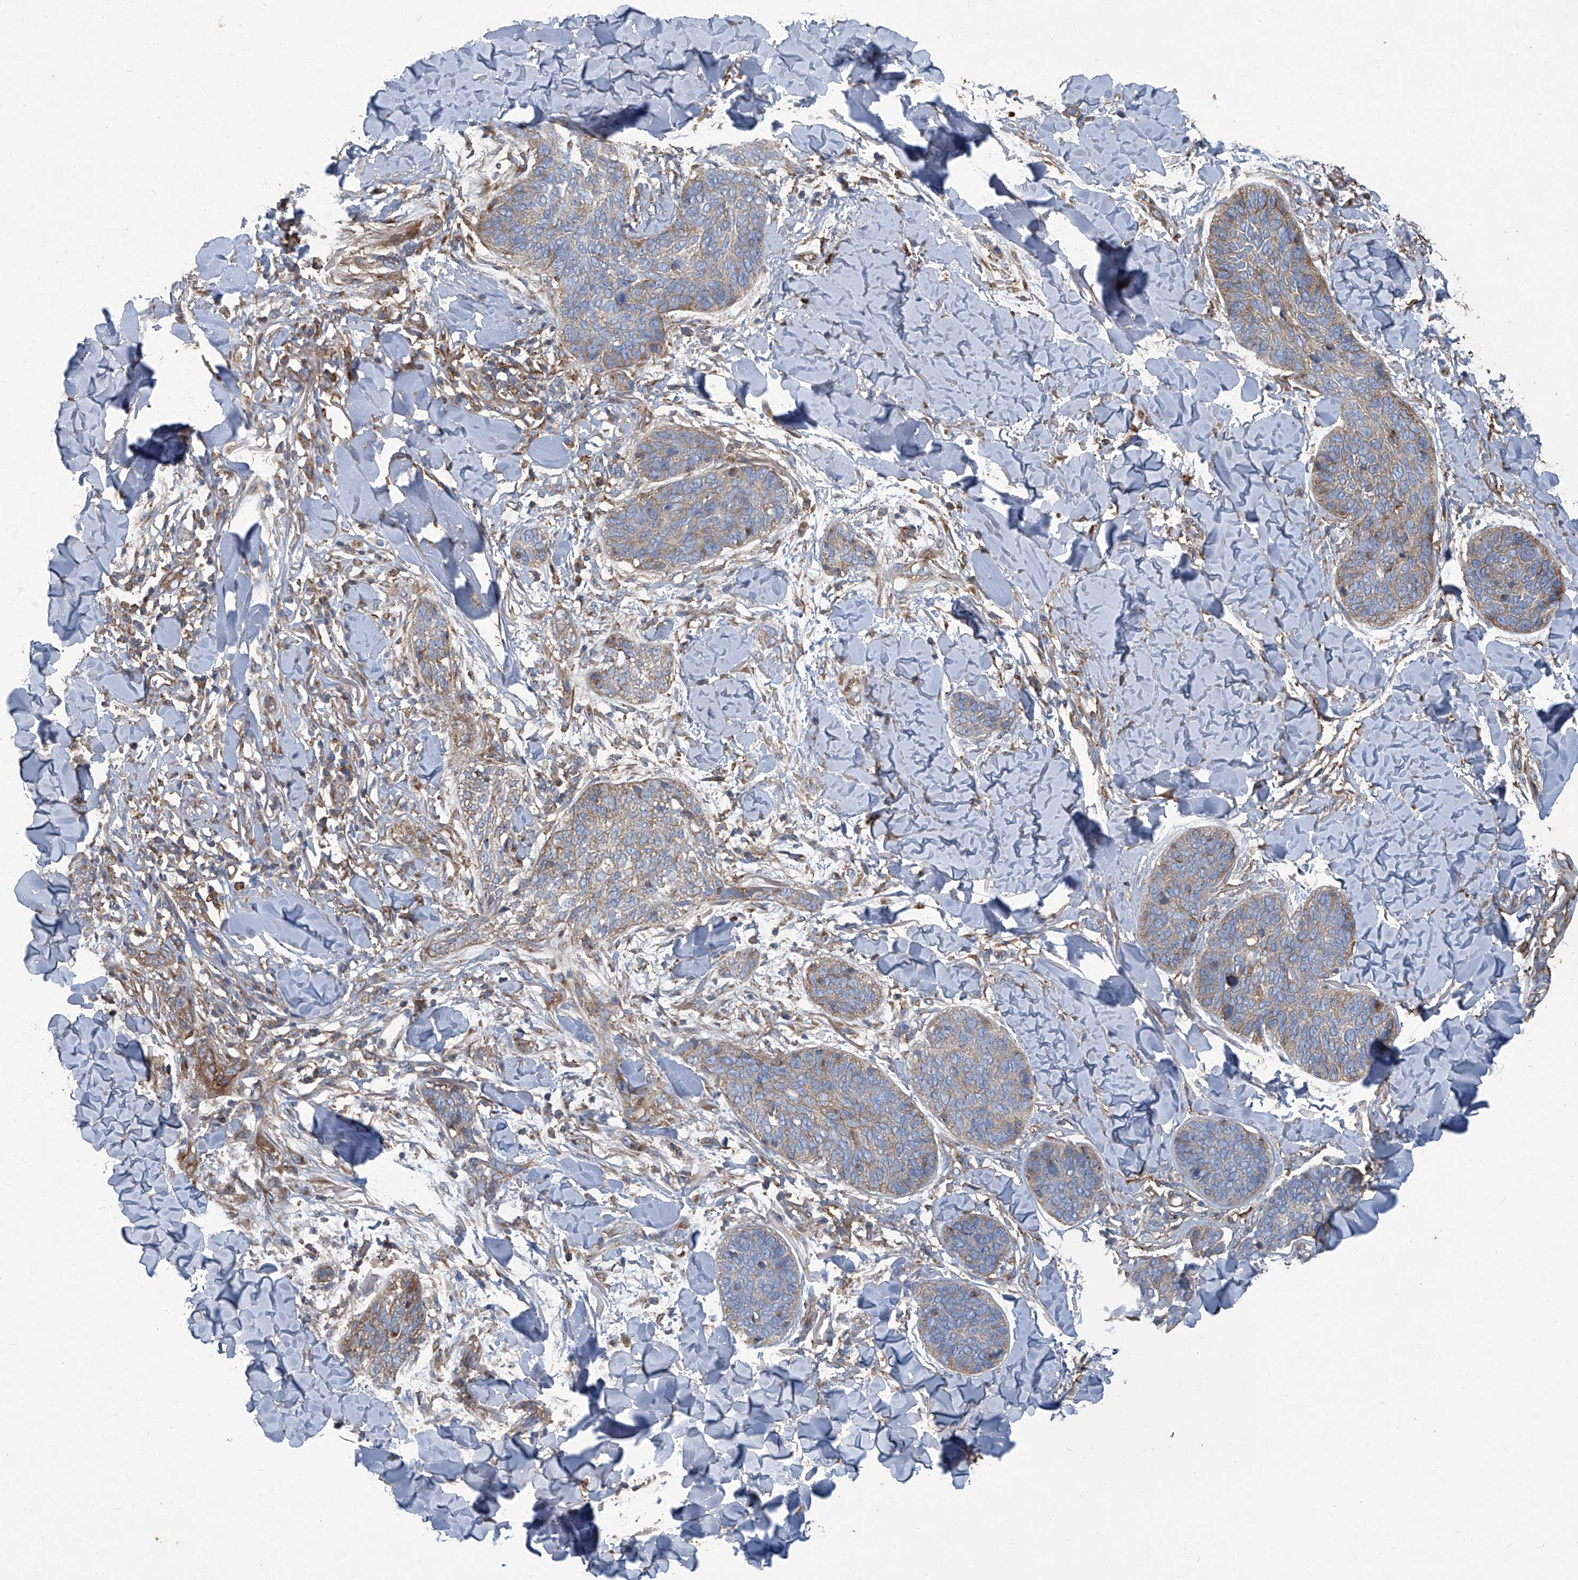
{"staining": {"intensity": "moderate", "quantity": "25%-75%", "location": "cytoplasmic/membranous"}, "tissue": "skin cancer", "cell_type": "Tumor cells", "image_type": "cancer", "snomed": [{"axis": "morphology", "description": "Basal cell carcinoma"}, {"axis": "topography", "description": "Skin"}], "caption": "Protein expression by IHC reveals moderate cytoplasmic/membranous positivity in about 25%-75% of tumor cells in skin cancer.", "gene": "PIGH", "patient": {"sex": "male", "age": 85}}